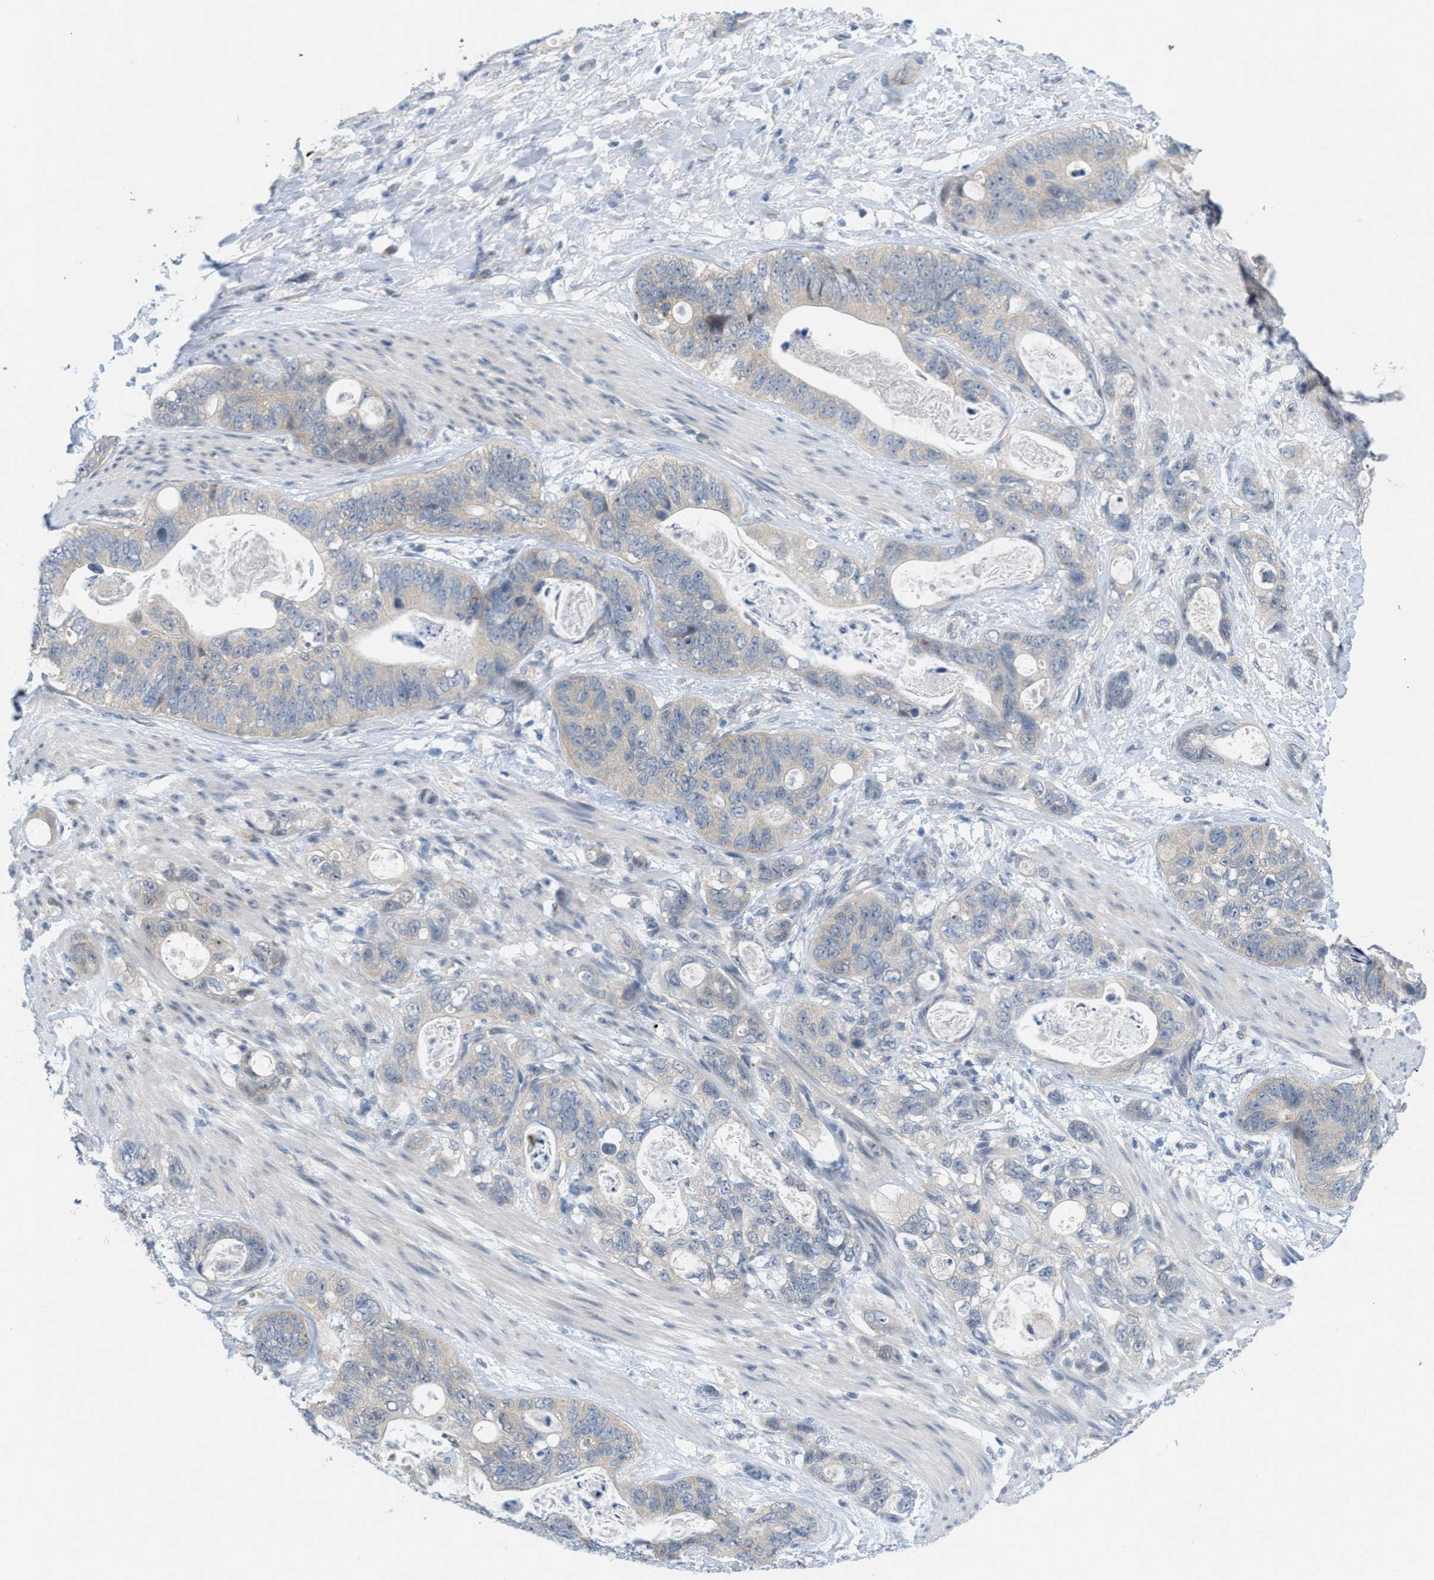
{"staining": {"intensity": "weak", "quantity": "<25%", "location": "cytoplasmic/membranous"}, "tissue": "stomach cancer", "cell_type": "Tumor cells", "image_type": "cancer", "snomed": [{"axis": "morphology", "description": "Normal tissue, NOS"}, {"axis": "morphology", "description": "Adenocarcinoma, NOS"}, {"axis": "topography", "description": "Stomach"}], "caption": "An IHC photomicrograph of stomach adenocarcinoma is shown. There is no staining in tumor cells of stomach adenocarcinoma.", "gene": "WIPI2", "patient": {"sex": "female", "age": 89}}